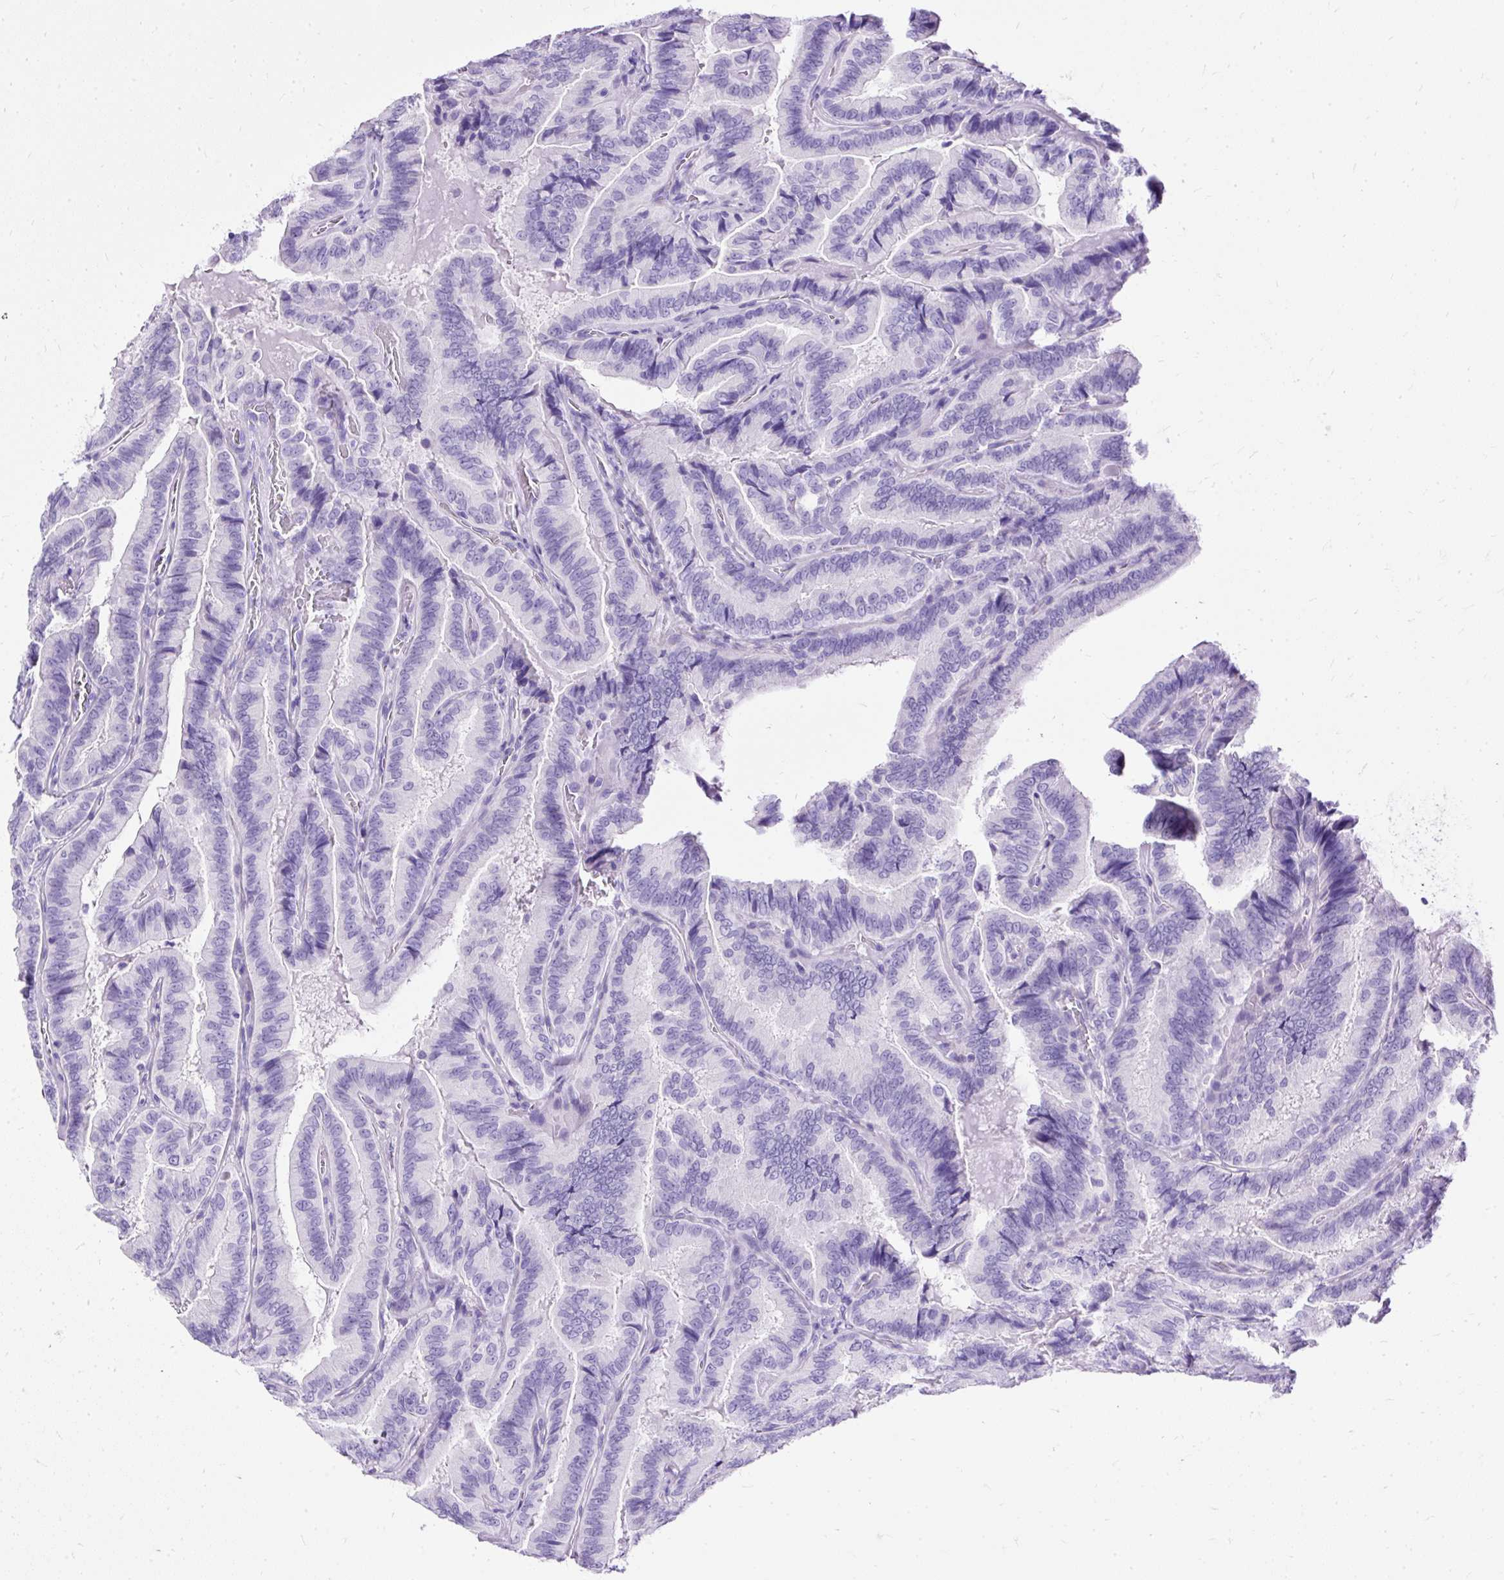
{"staining": {"intensity": "negative", "quantity": "none", "location": "none"}, "tissue": "thyroid cancer", "cell_type": "Tumor cells", "image_type": "cancer", "snomed": [{"axis": "morphology", "description": "Papillary adenocarcinoma, NOS"}, {"axis": "topography", "description": "Thyroid gland"}], "caption": "A high-resolution photomicrograph shows immunohistochemistry staining of thyroid cancer (papillary adenocarcinoma), which shows no significant positivity in tumor cells. (DAB (3,3'-diaminobenzidine) immunohistochemistry (IHC) with hematoxylin counter stain).", "gene": "HEY1", "patient": {"sex": "male", "age": 61}}